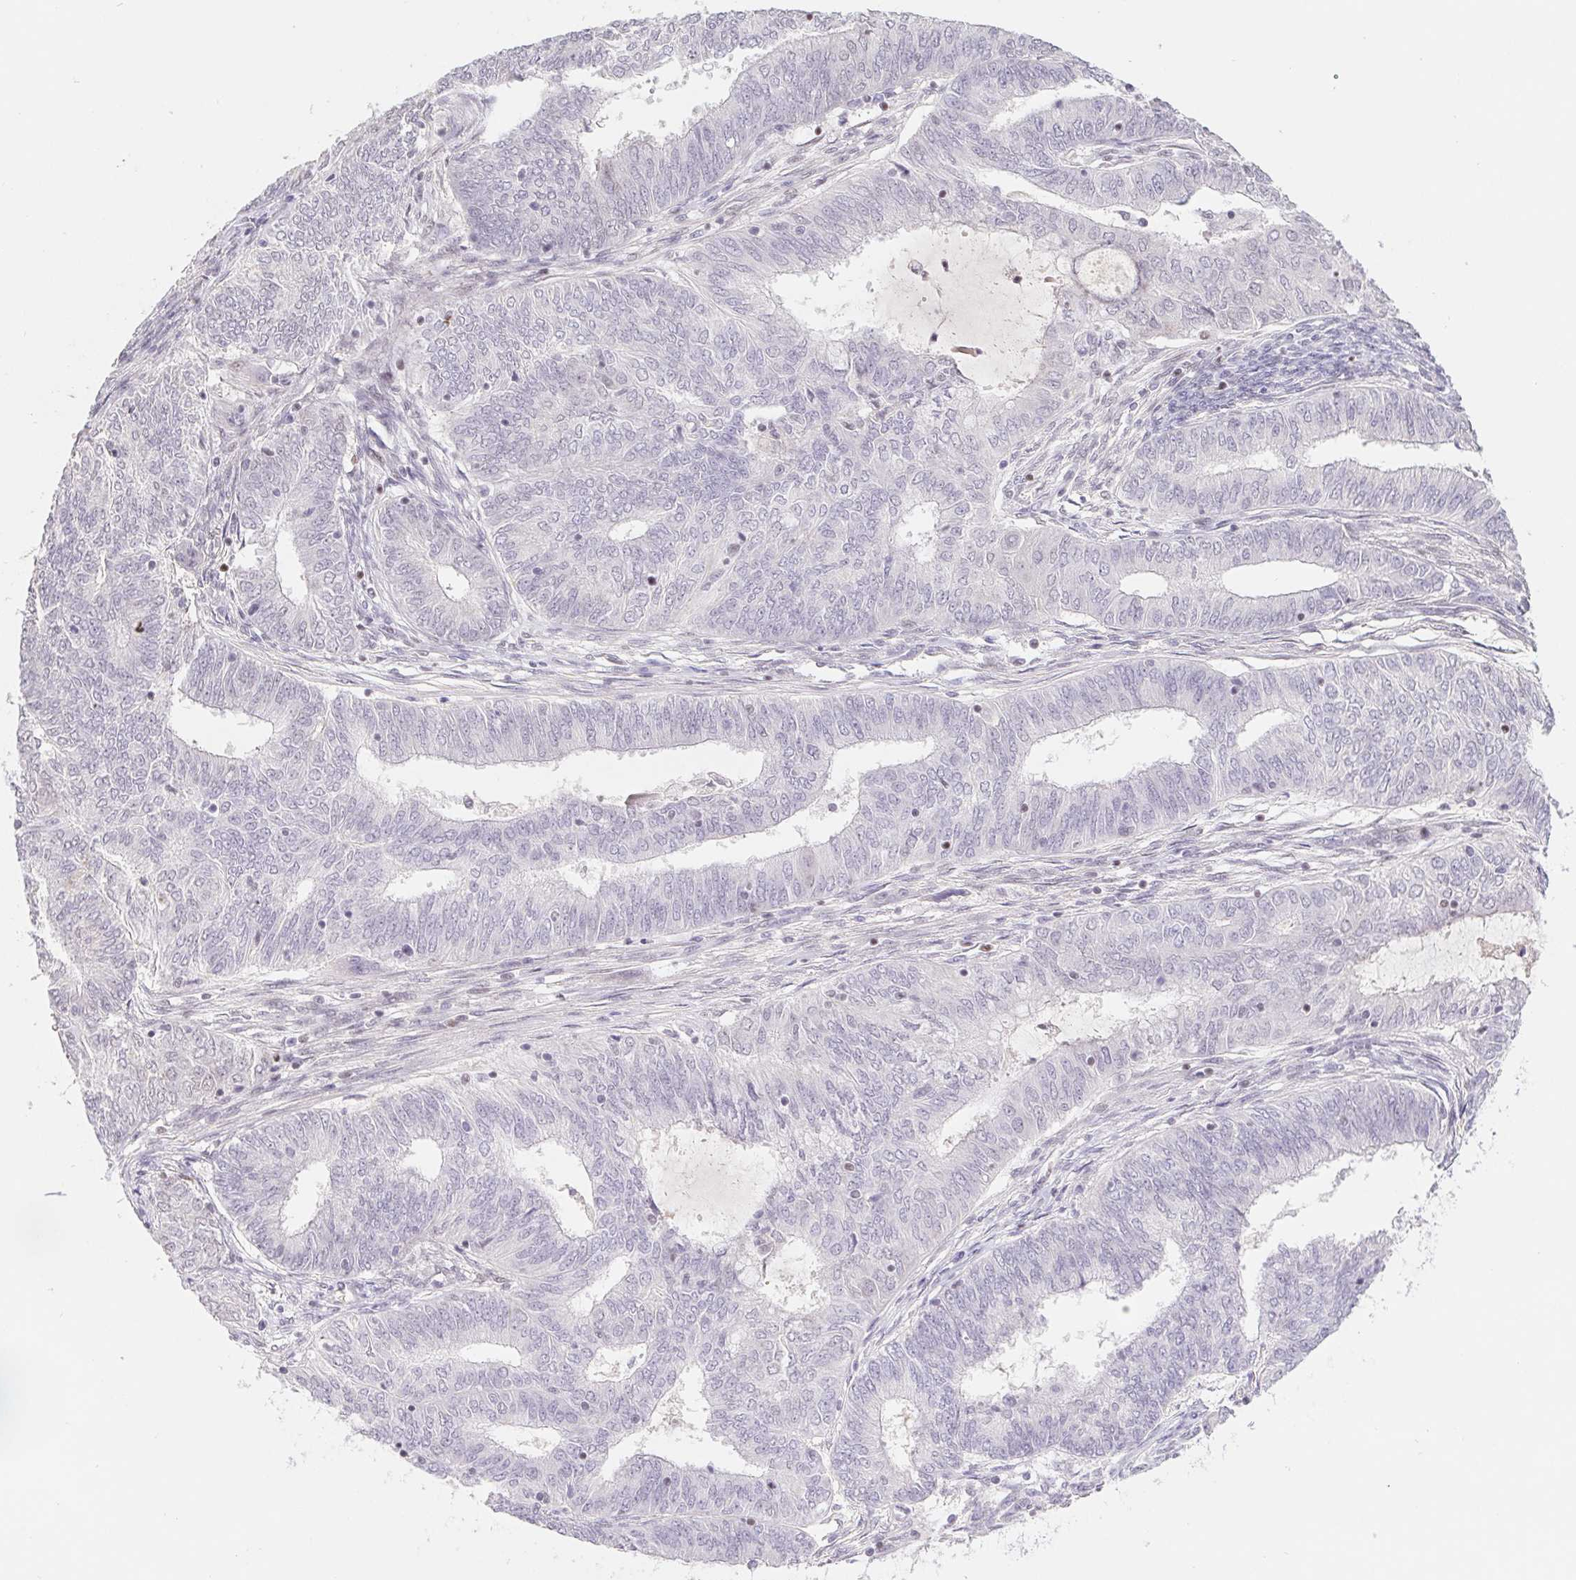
{"staining": {"intensity": "negative", "quantity": "none", "location": "none"}, "tissue": "endometrial cancer", "cell_type": "Tumor cells", "image_type": "cancer", "snomed": [{"axis": "morphology", "description": "Adenocarcinoma, NOS"}, {"axis": "topography", "description": "Endometrium"}], "caption": "The IHC photomicrograph has no significant staining in tumor cells of endometrial adenocarcinoma tissue. (IHC, brightfield microscopy, high magnification).", "gene": "TRERF1", "patient": {"sex": "female", "age": 62}}